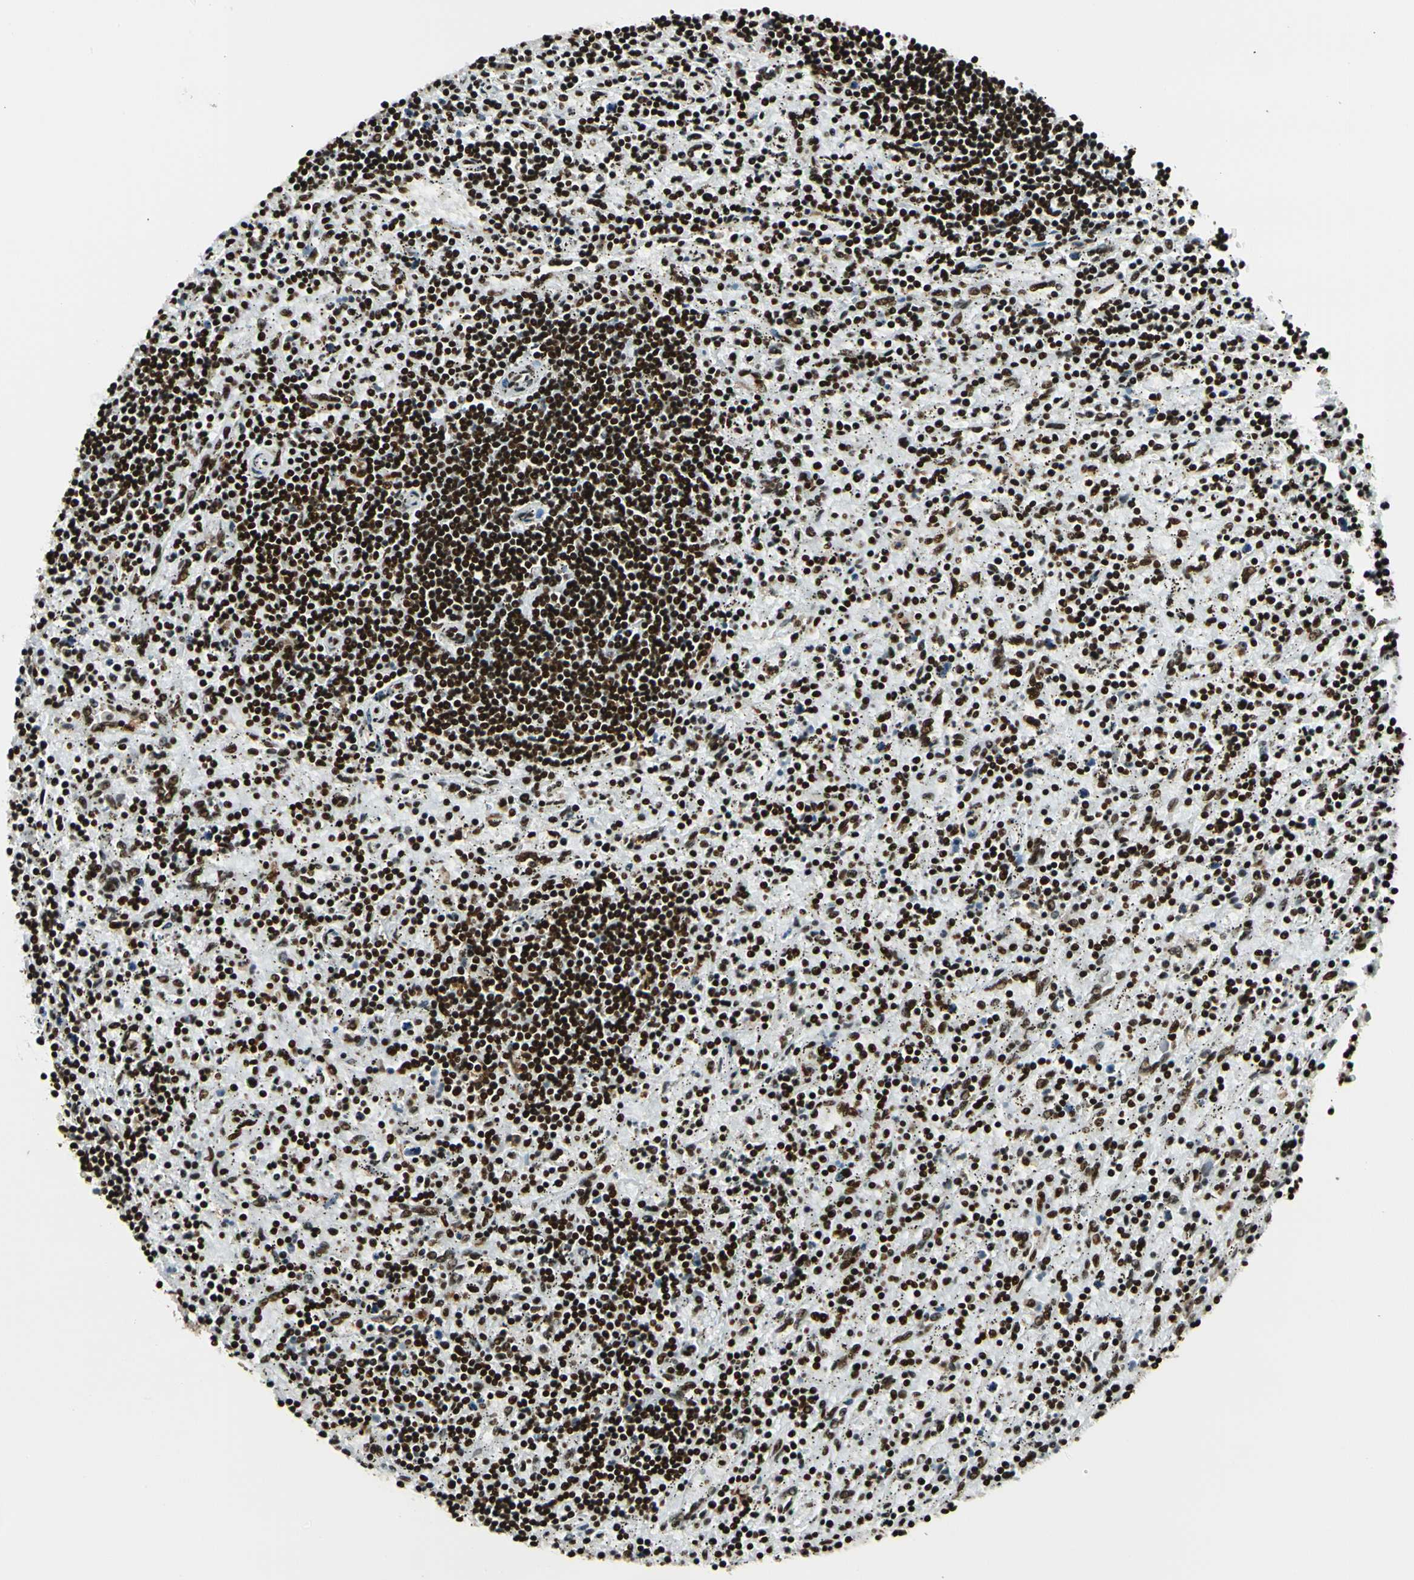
{"staining": {"intensity": "strong", "quantity": ">75%", "location": "nuclear"}, "tissue": "lymphoma", "cell_type": "Tumor cells", "image_type": "cancer", "snomed": [{"axis": "morphology", "description": "Malignant lymphoma, non-Hodgkin's type, Low grade"}, {"axis": "topography", "description": "Spleen"}], "caption": "Immunohistochemical staining of malignant lymphoma, non-Hodgkin's type (low-grade) demonstrates strong nuclear protein staining in about >75% of tumor cells.", "gene": "CCAR1", "patient": {"sex": "male", "age": 76}}